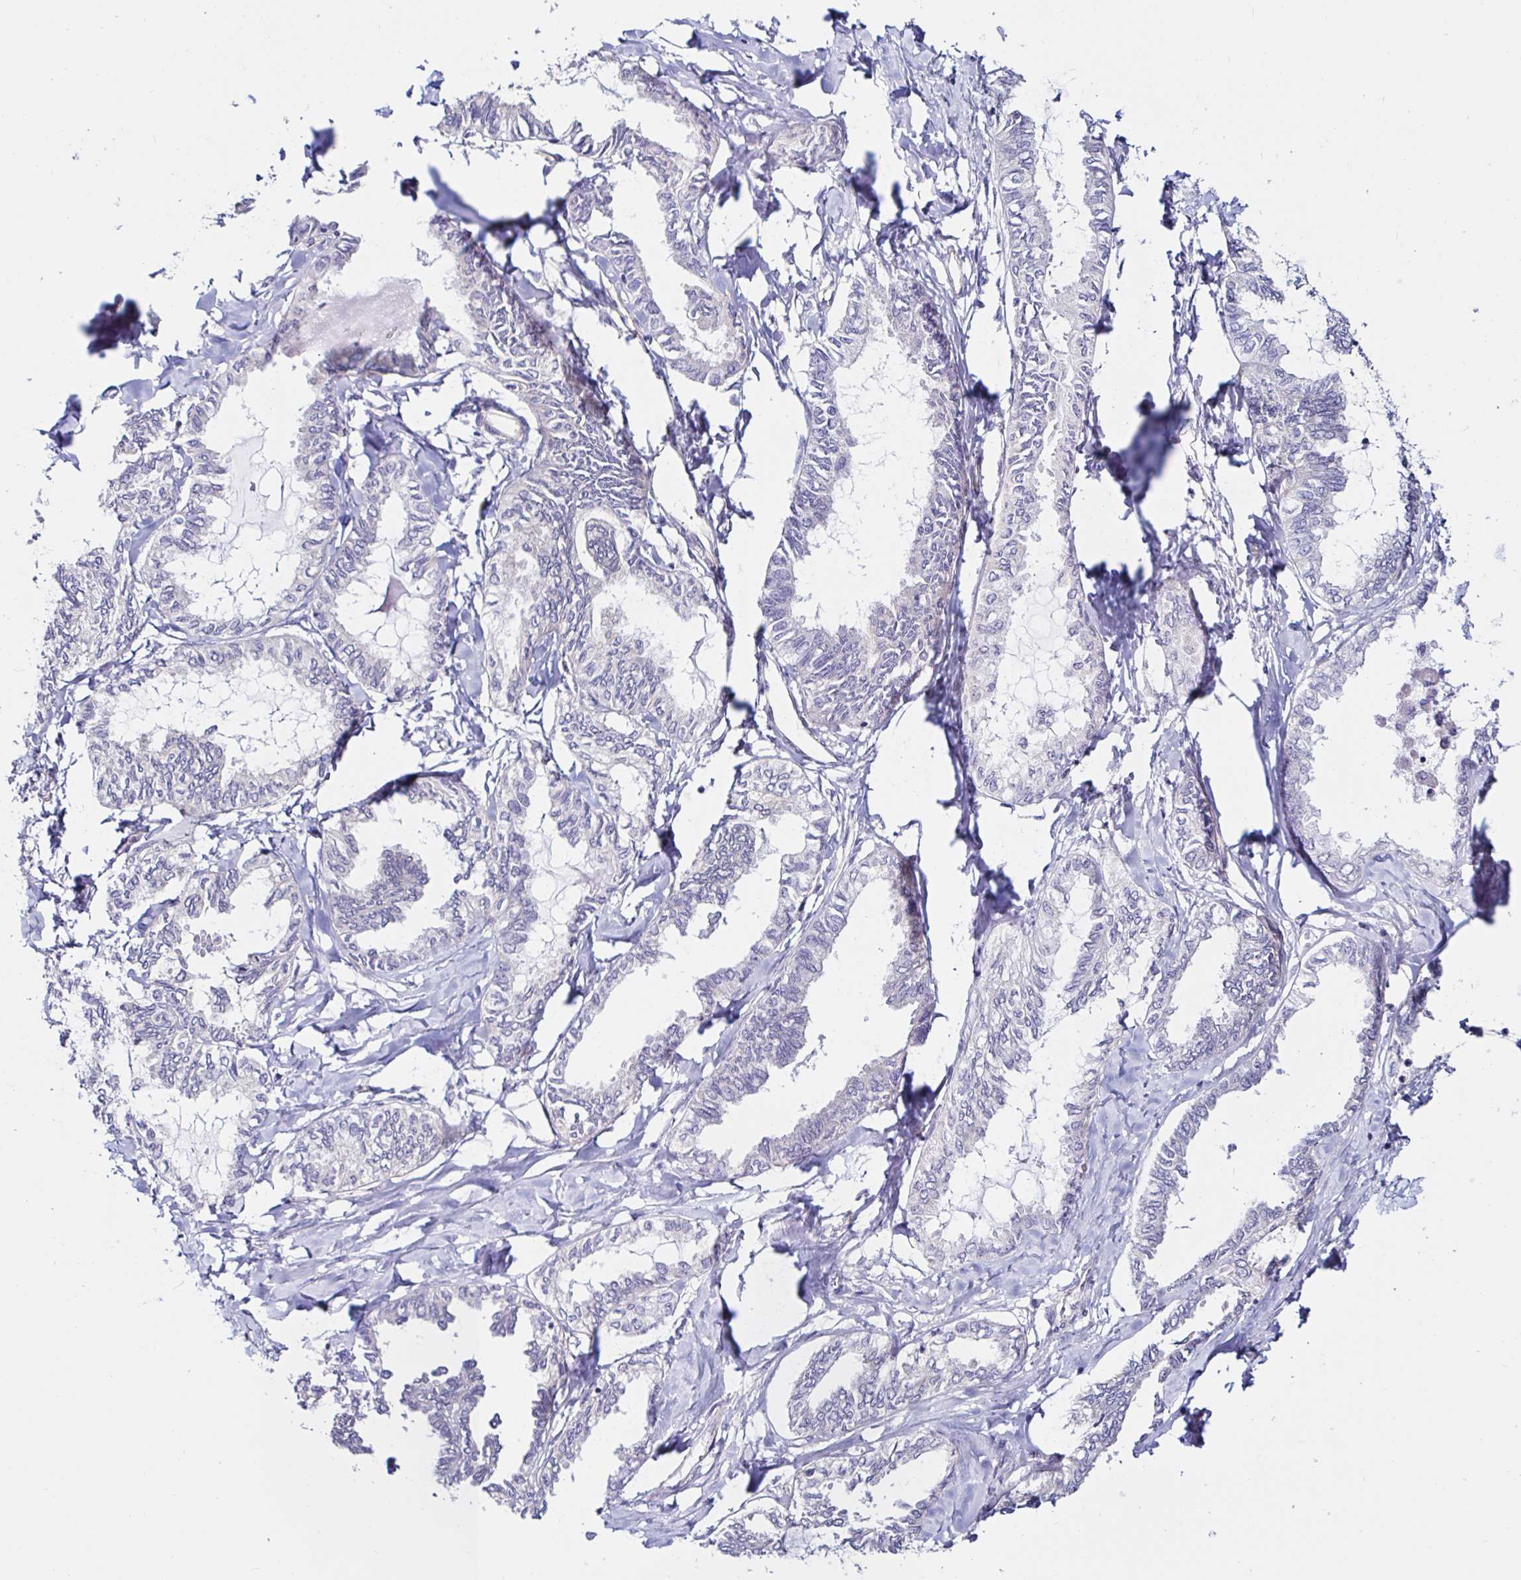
{"staining": {"intensity": "negative", "quantity": "none", "location": "none"}, "tissue": "ovarian cancer", "cell_type": "Tumor cells", "image_type": "cancer", "snomed": [{"axis": "morphology", "description": "Carcinoma, endometroid"}, {"axis": "topography", "description": "Ovary"}], "caption": "Immunohistochemistry of ovarian endometroid carcinoma reveals no staining in tumor cells. Nuclei are stained in blue.", "gene": "VSIG2", "patient": {"sex": "female", "age": 70}}